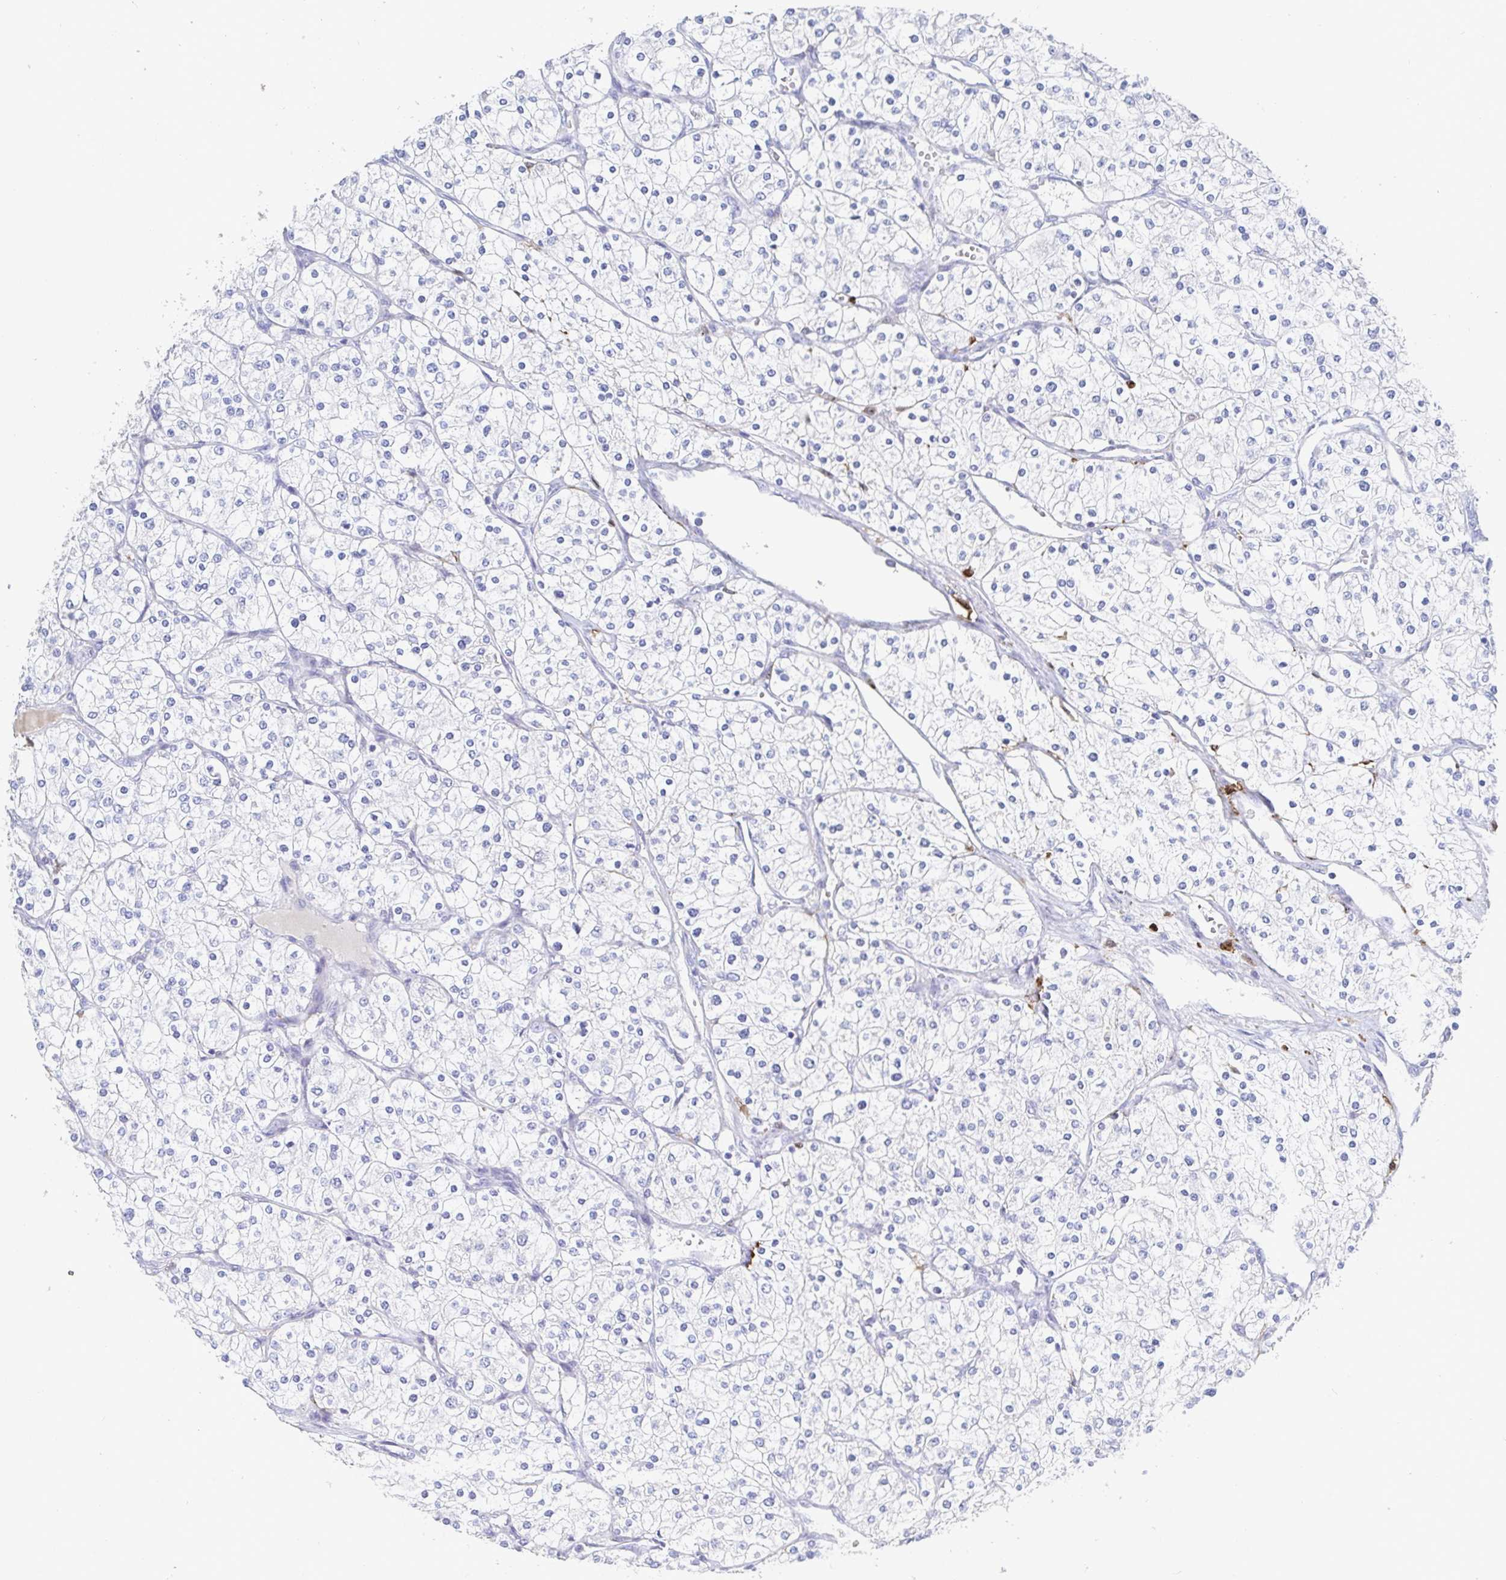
{"staining": {"intensity": "negative", "quantity": "none", "location": "none"}, "tissue": "renal cancer", "cell_type": "Tumor cells", "image_type": "cancer", "snomed": [{"axis": "morphology", "description": "Adenocarcinoma, NOS"}, {"axis": "topography", "description": "Kidney"}], "caption": "High magnification brightfield microscopy of adenocarcinoma (renal) stained with DAB (brown) and counterstained with hematoxylin (blue): tumor cells show no significant positivity.", "gene": "OR2A4", "patient": {"sex": "male", "age": 80}}